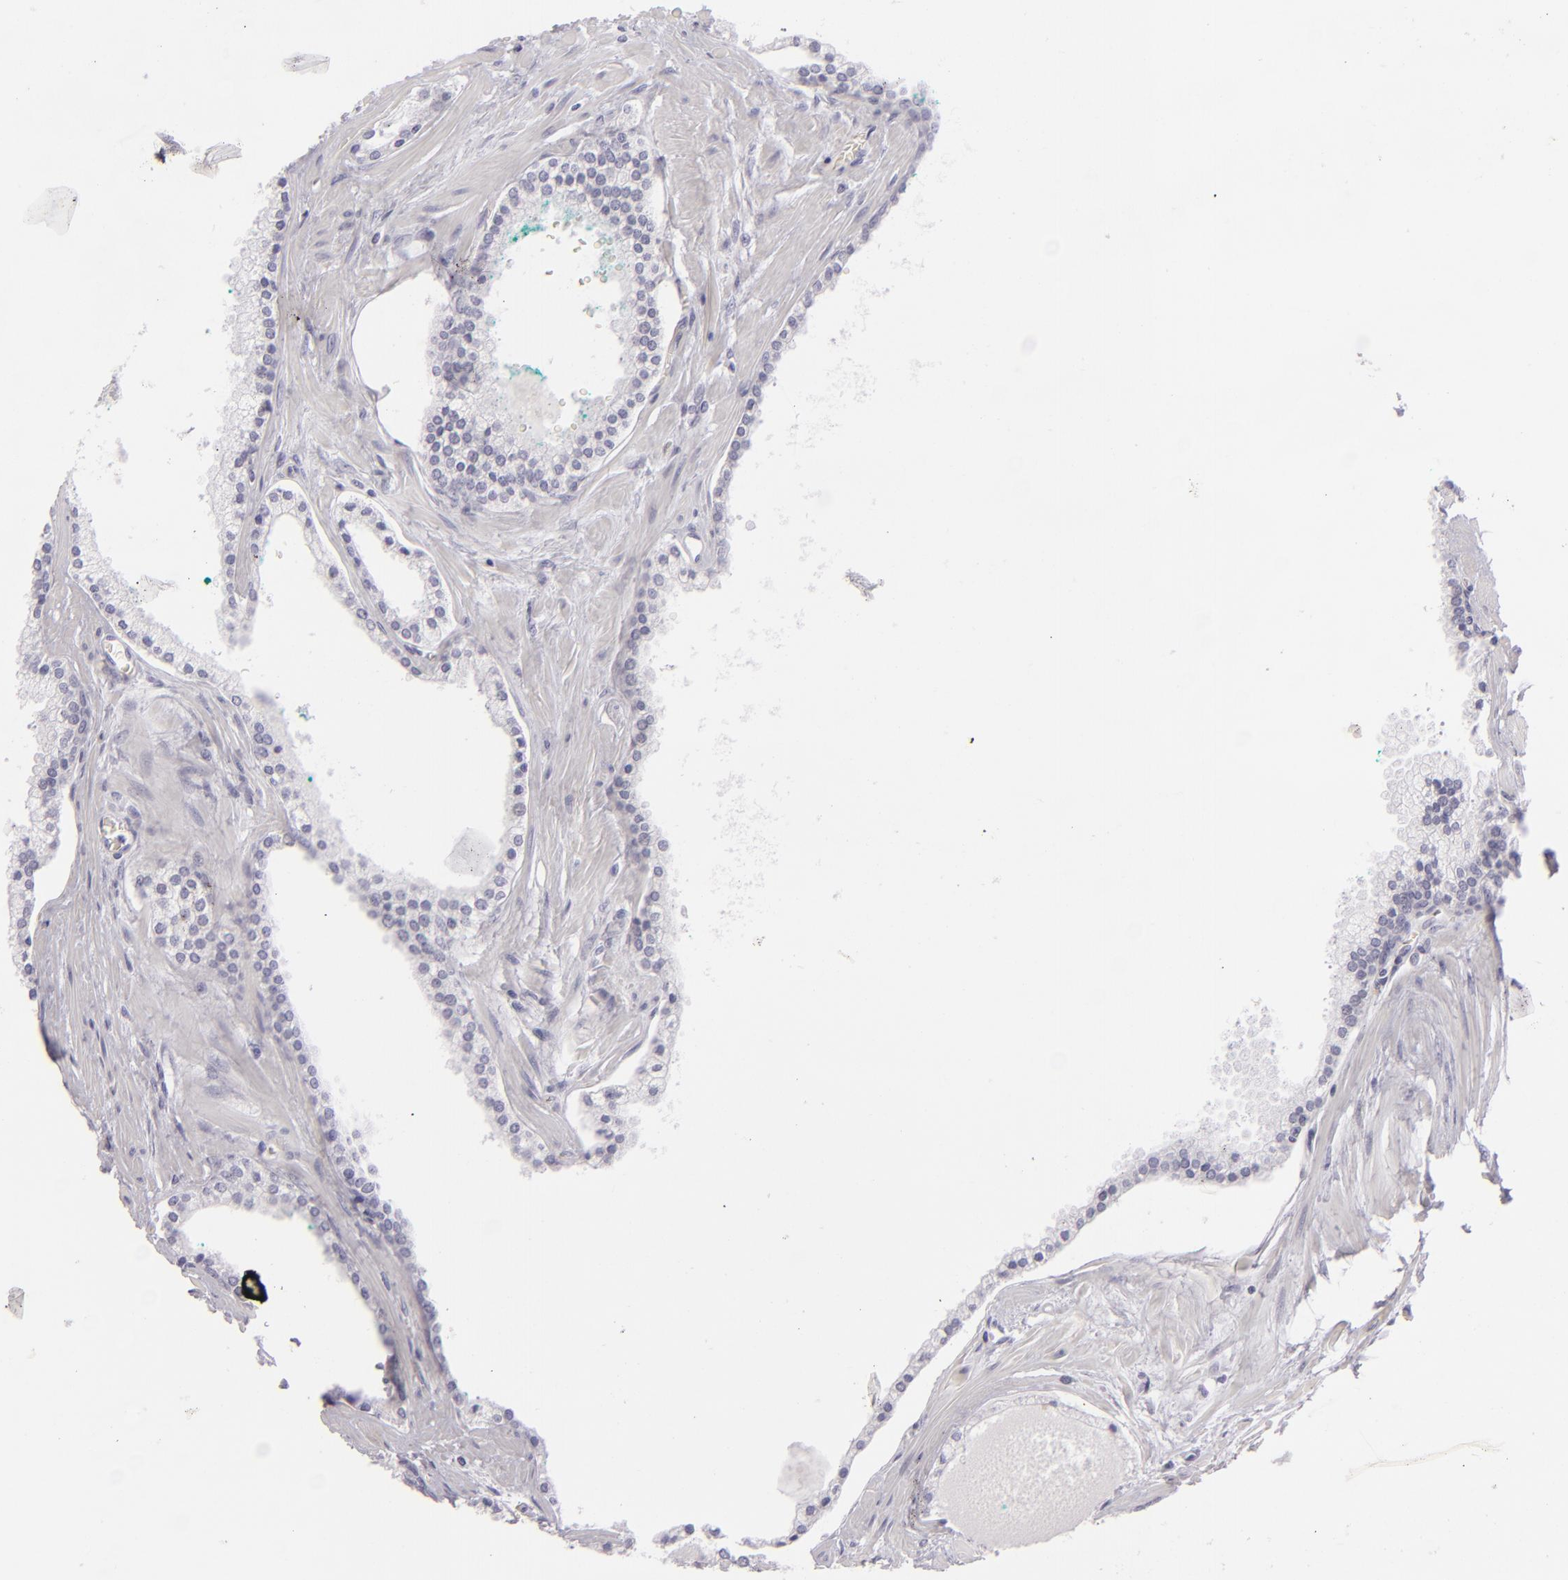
{"staining": {"intensity": "negative", "quantity": "none", "location": "none"}, "tissue": "prostate cancer", "cell_type": "Tumor cells", "image_type": "cancer", "snomed": [{"axis": "morphology", "description": "Adenocarcinoma, High grade"}, {"axis": "topography", "description": "Prostate"}], "caption": "The immunohistochemistry photomicrograph has no significant positivity in tumor cells of prostate cancer tissue.", "gene": "CDX2", "patient": {"sex": "male", "age": 71}}